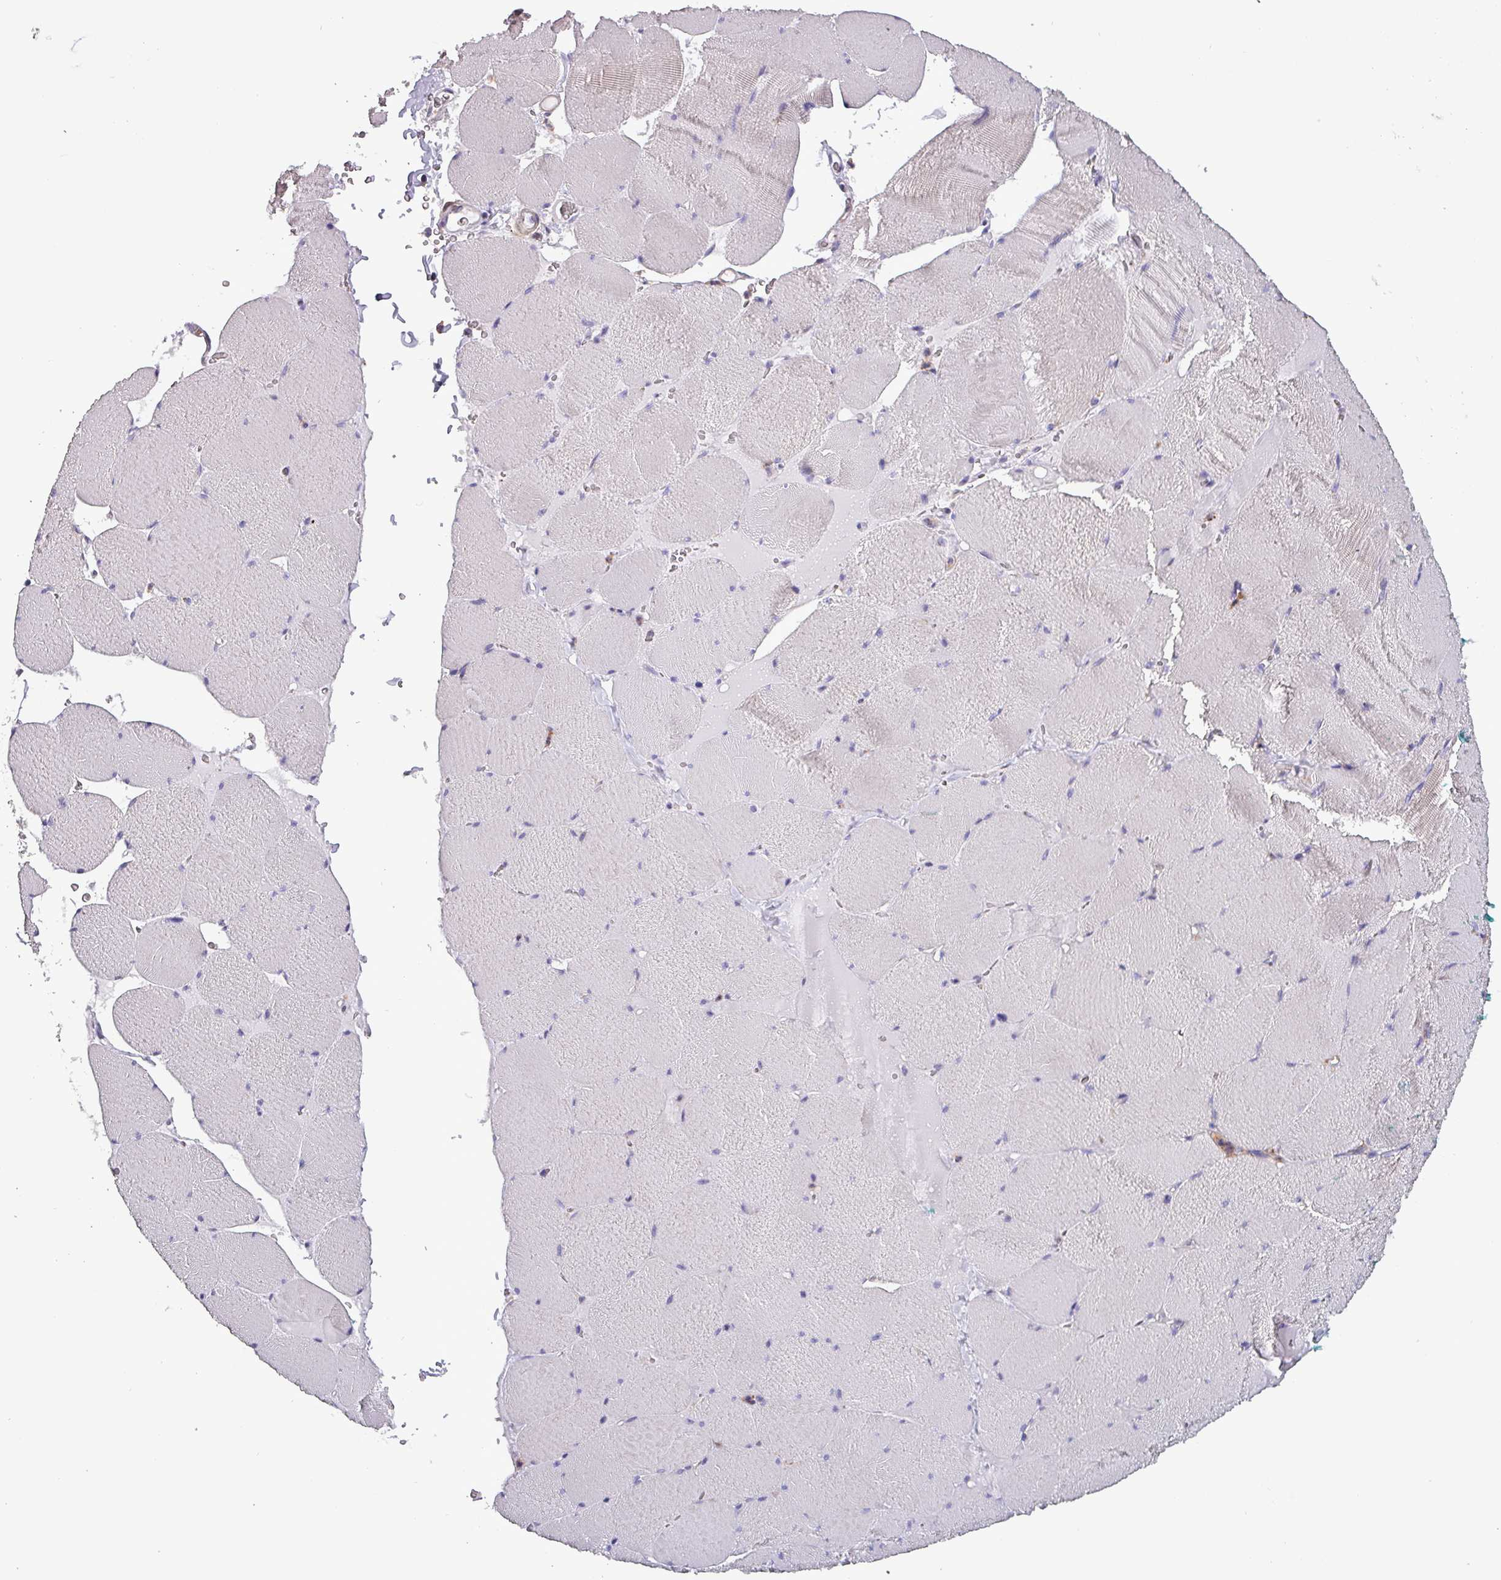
{"staining": {"intensity": "negative", "quantity": "none", "location": "none"}, "tissue": "skeletal muscle", "cell_type": "Myocytes", "image_type": "normal", "snomed": [{"axis": "morphology", "description": "Normal tissue, NOS"}, {"axis": "topography", "description": "Skeletal muscle"}, {"axis": "topography", "description": "Head-Neck"}], "caption": "The photomicrograph reveals no staining of myocytes in benign skeletal muscle.", "gene": "SCIN", "patient": {"sex": "male", "age": 66}}